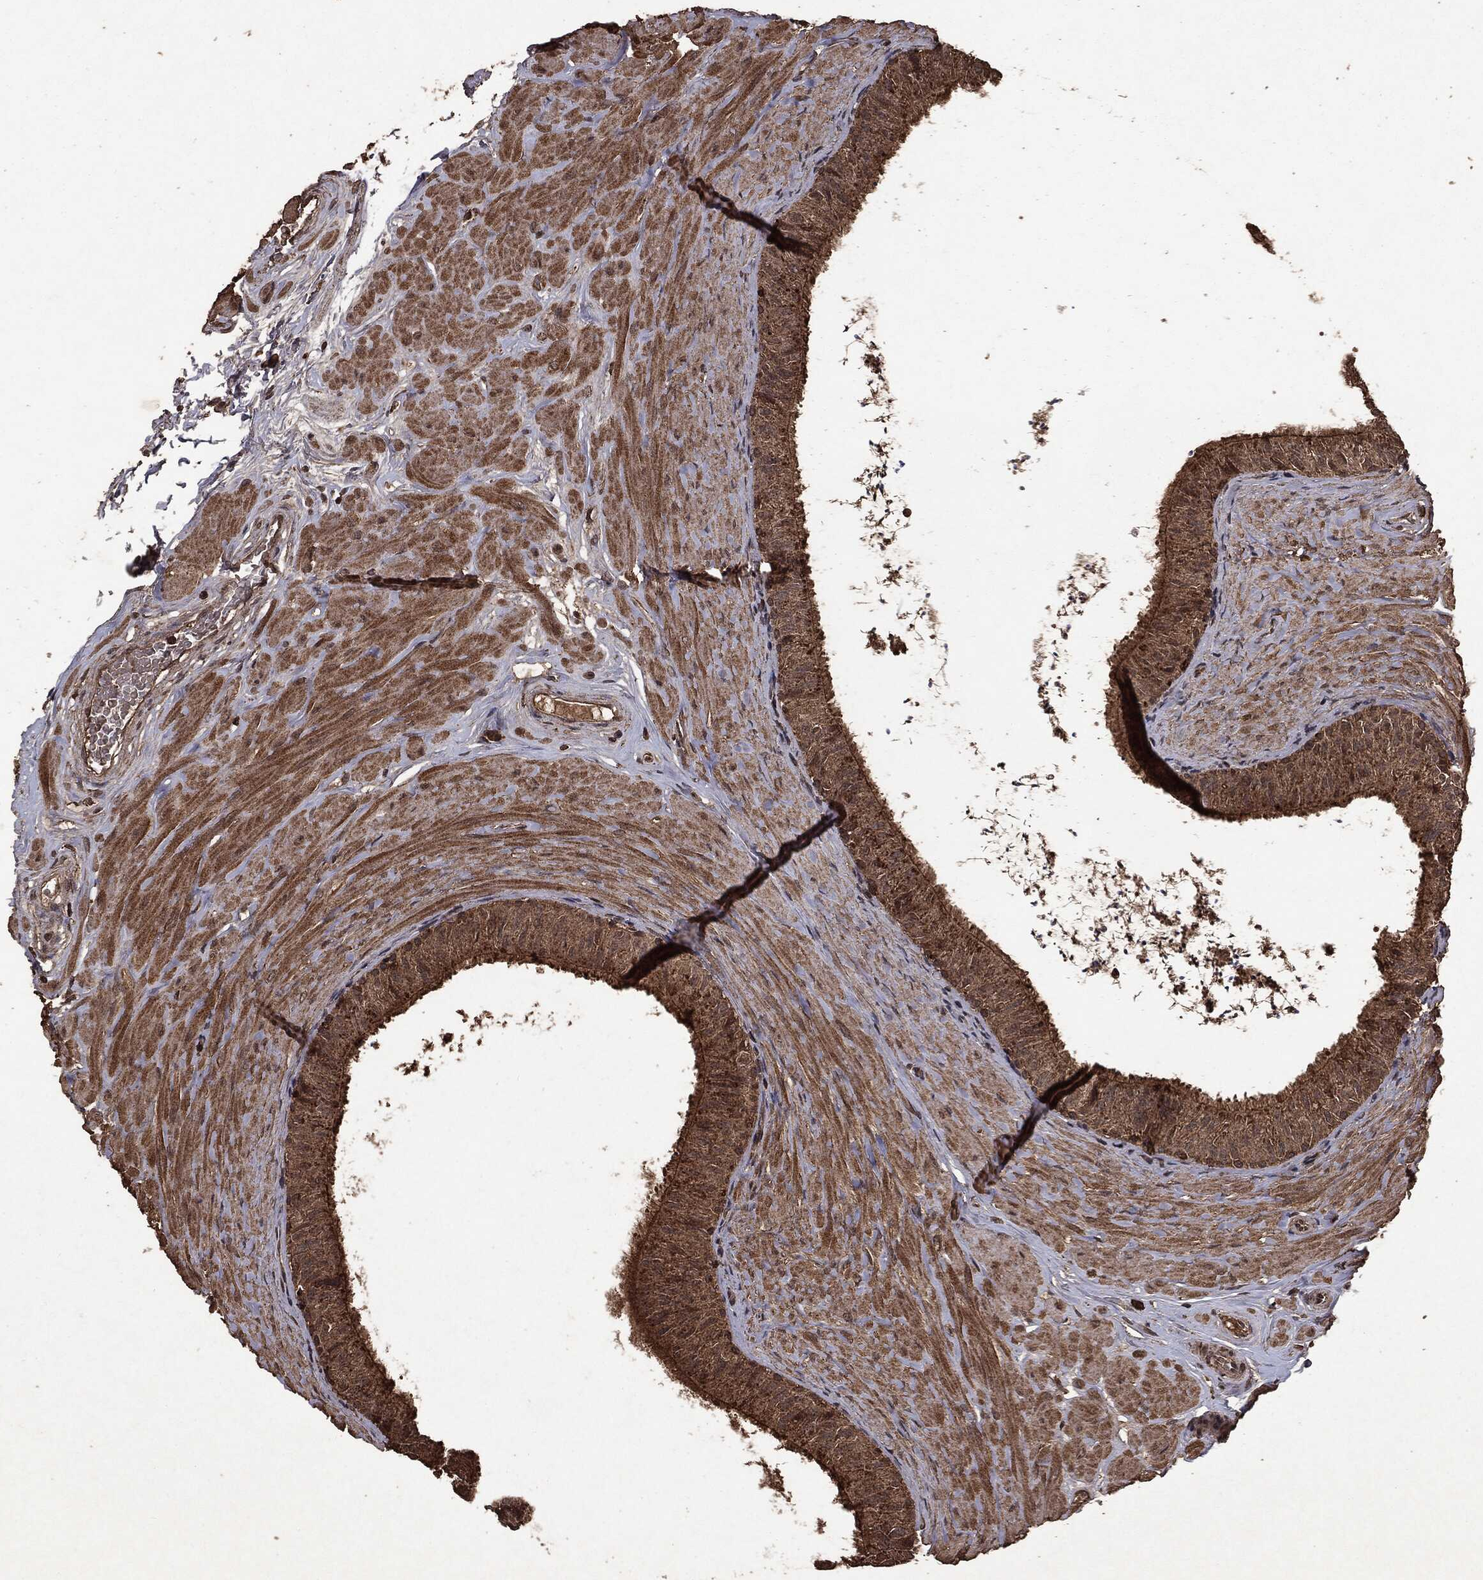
{"staining": {"intensity": "moderate", "quantity": ">75%", "location": "cytoplasmic/membranous"}, "tissue": "epididymis", "cell_type": "Glandular cells", "image_type": "normal", "snomed": [{"axis": "morphology", "description": "Normal tissue, NOS"}, {"axis": "topography", "description": "Epididymis"}], "caption": "Immunohistochemistry image of benign epididymis stained for a protein (brown), which exhibits medium levels of moderate cytoplasmic/membranous staining in about >75% of glandular cells.", "gene": "NME1", "patient": {"sex": "male", "age": 34}}